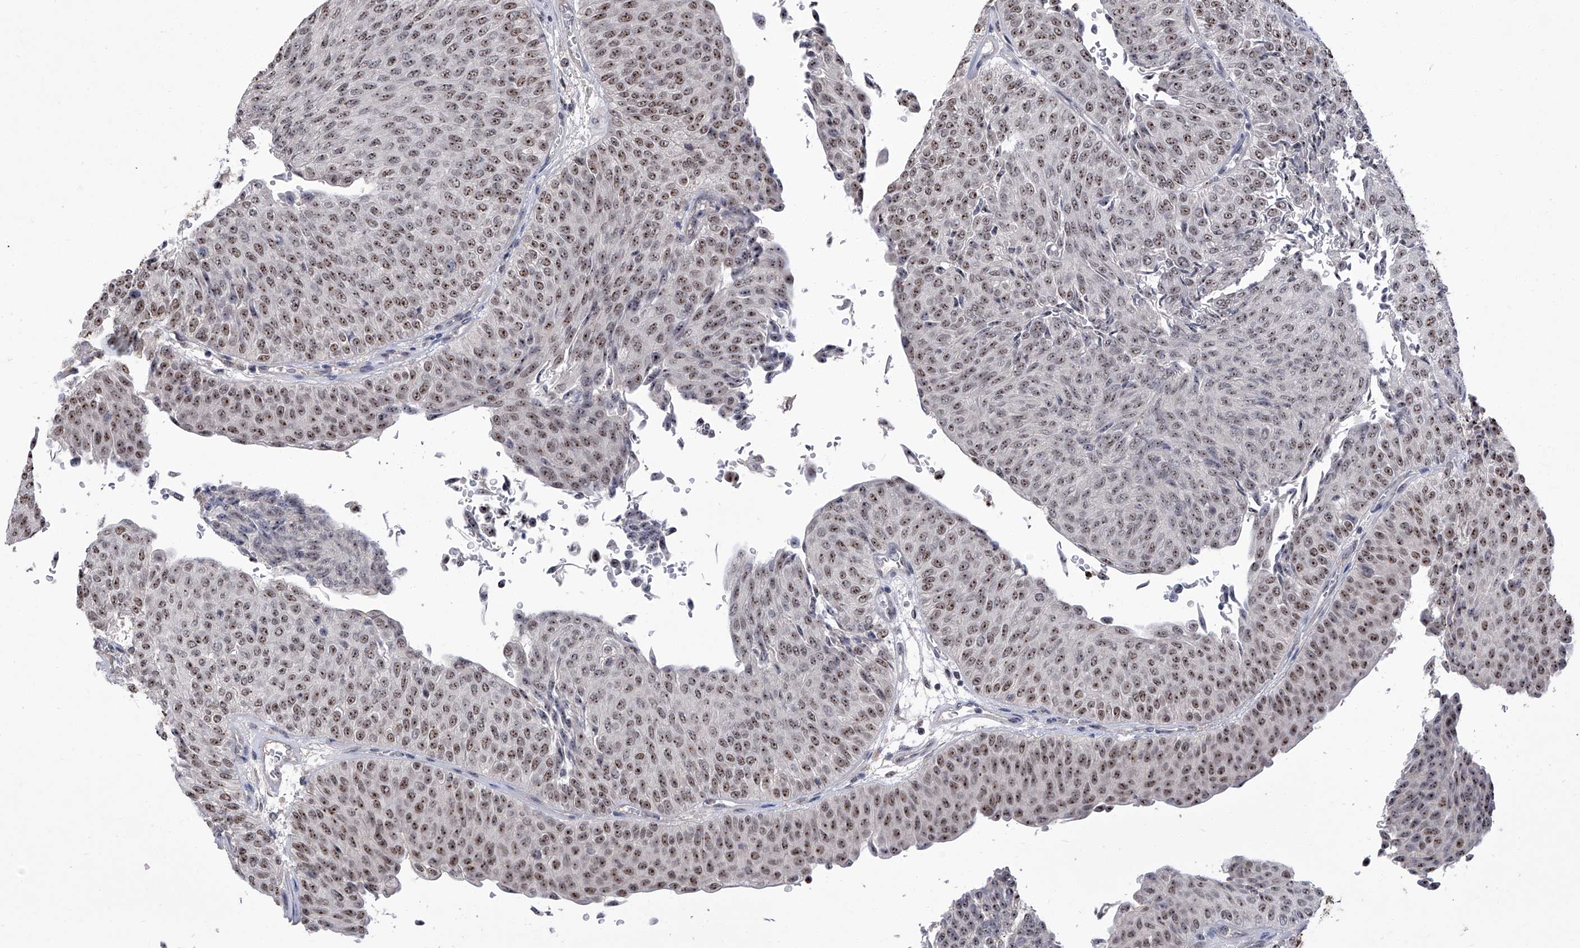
{"staining": {"intensity": "moderate", "quantity": ">75%", "location": "nuclear"}, "tissue": "urothelial cancer", "cell_type": "Tumor cells", "image_type": "cancer", "snomed": [{"axis": "morphology", "description": "Urothelial carcinoma, Low grade"}, {"axis": "topography", "description": "Urinary bladder"}], "caption": "Brown immunohistochemical staining in human urothelial carcinoma (low-grade) displays moderate nuclear expression in about >75% of tumor cells.", "gene": "CMTR1", "patient": {"sex": "male", "age": 78}}